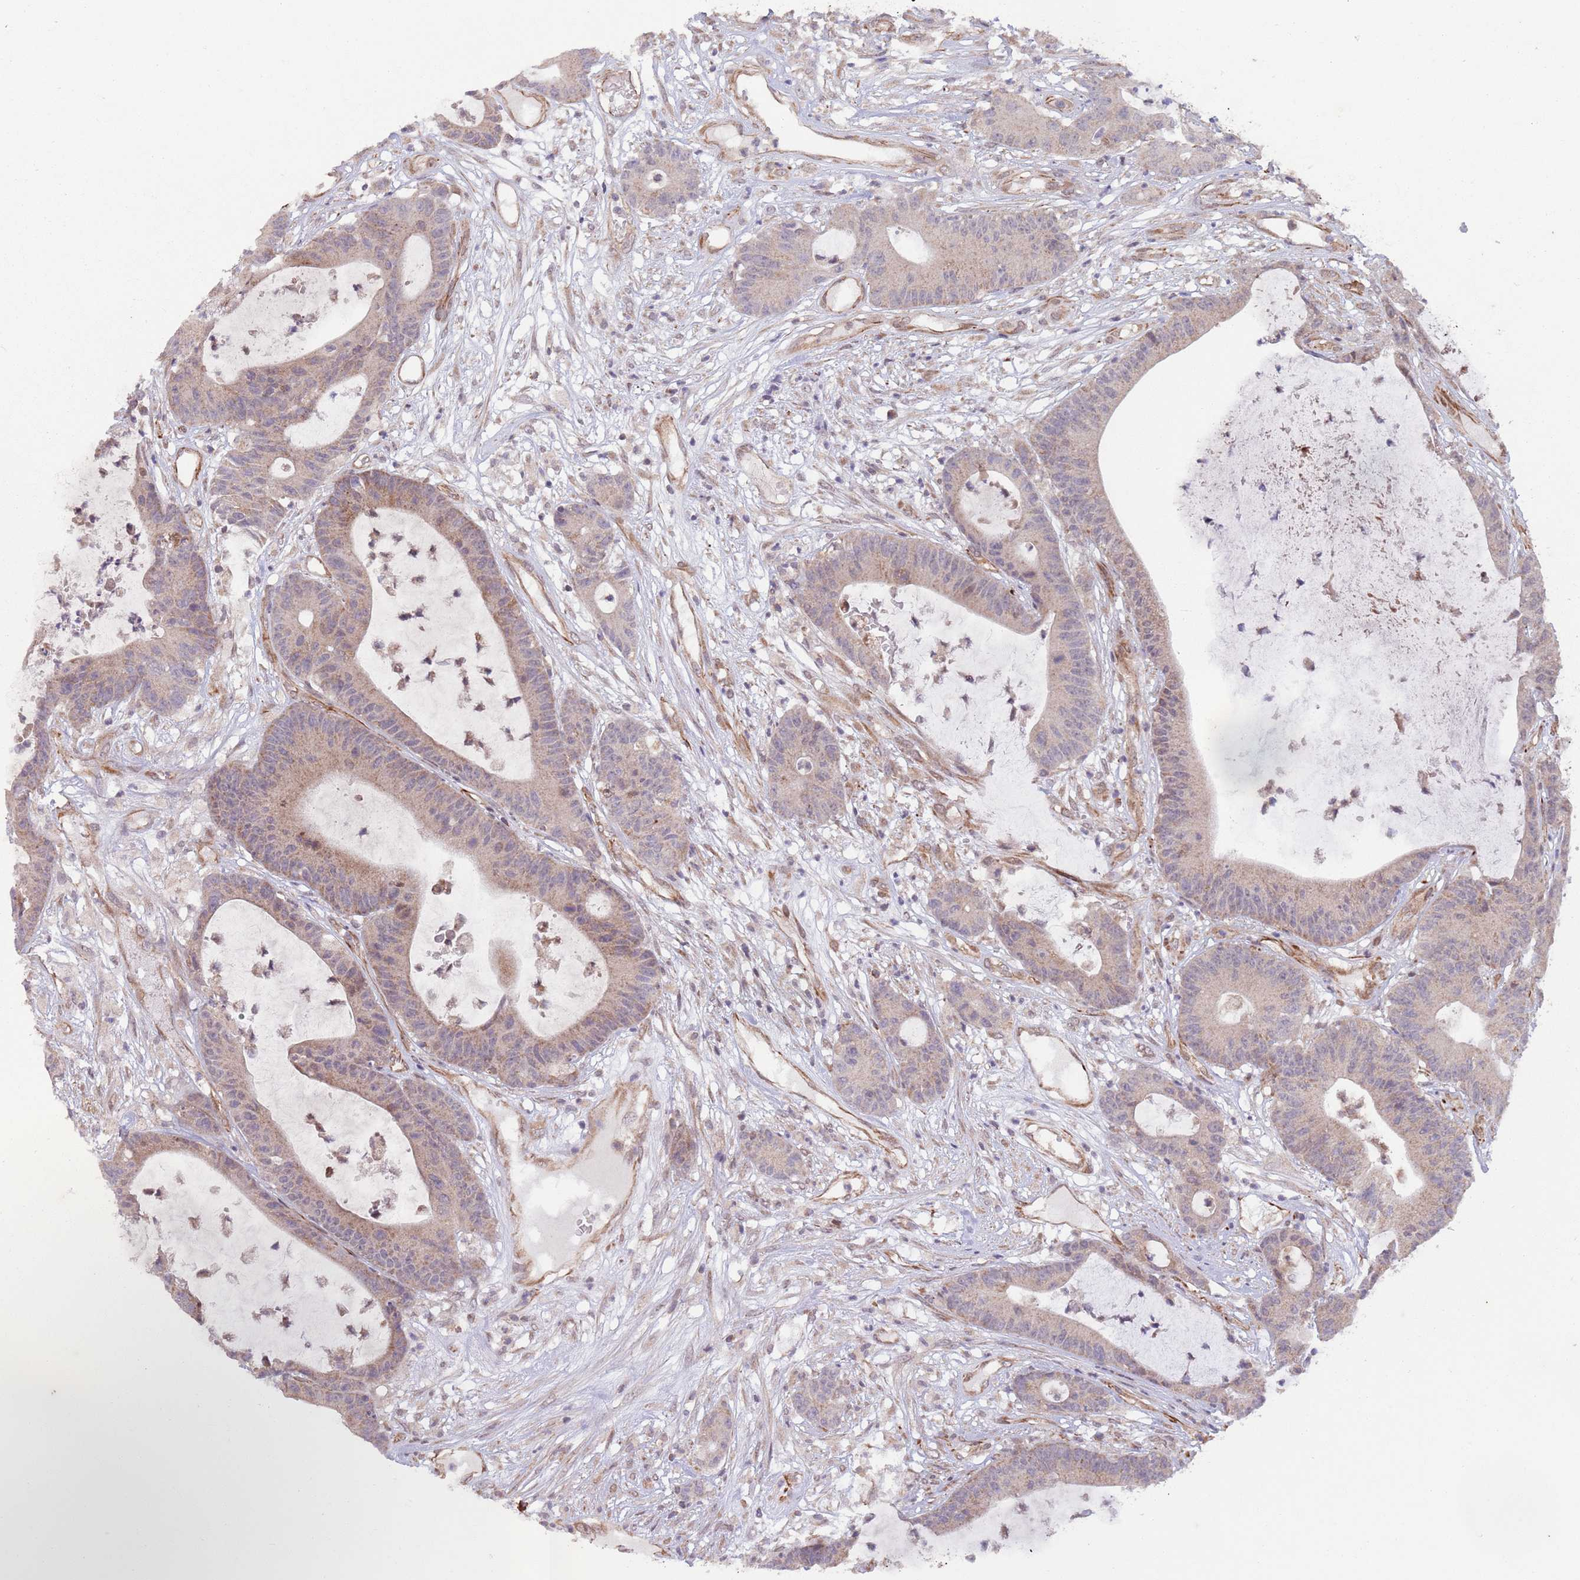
{"staining": {"intensity": "weak", "quantity": "<25%", "location": "cytoplasmic/membranous"}, "tissue": "colorectal cancer", "cell_type": "Tumor cells", "image_type": "cancer", "snomed": [{"axis": "morphology", "description": "Adenocarcinoma, NOS"}, {"axis": "topography", "description": "Colon"}], "caption": "DAB (3,3'-diaminobenzidine) immunohistochemical staining of human colorectal cancer (adenocarcinoma) reveals no significant positivity in tumor cells.", "gene": "CHD9", "patient": {"sex": "female", "age": 84}}